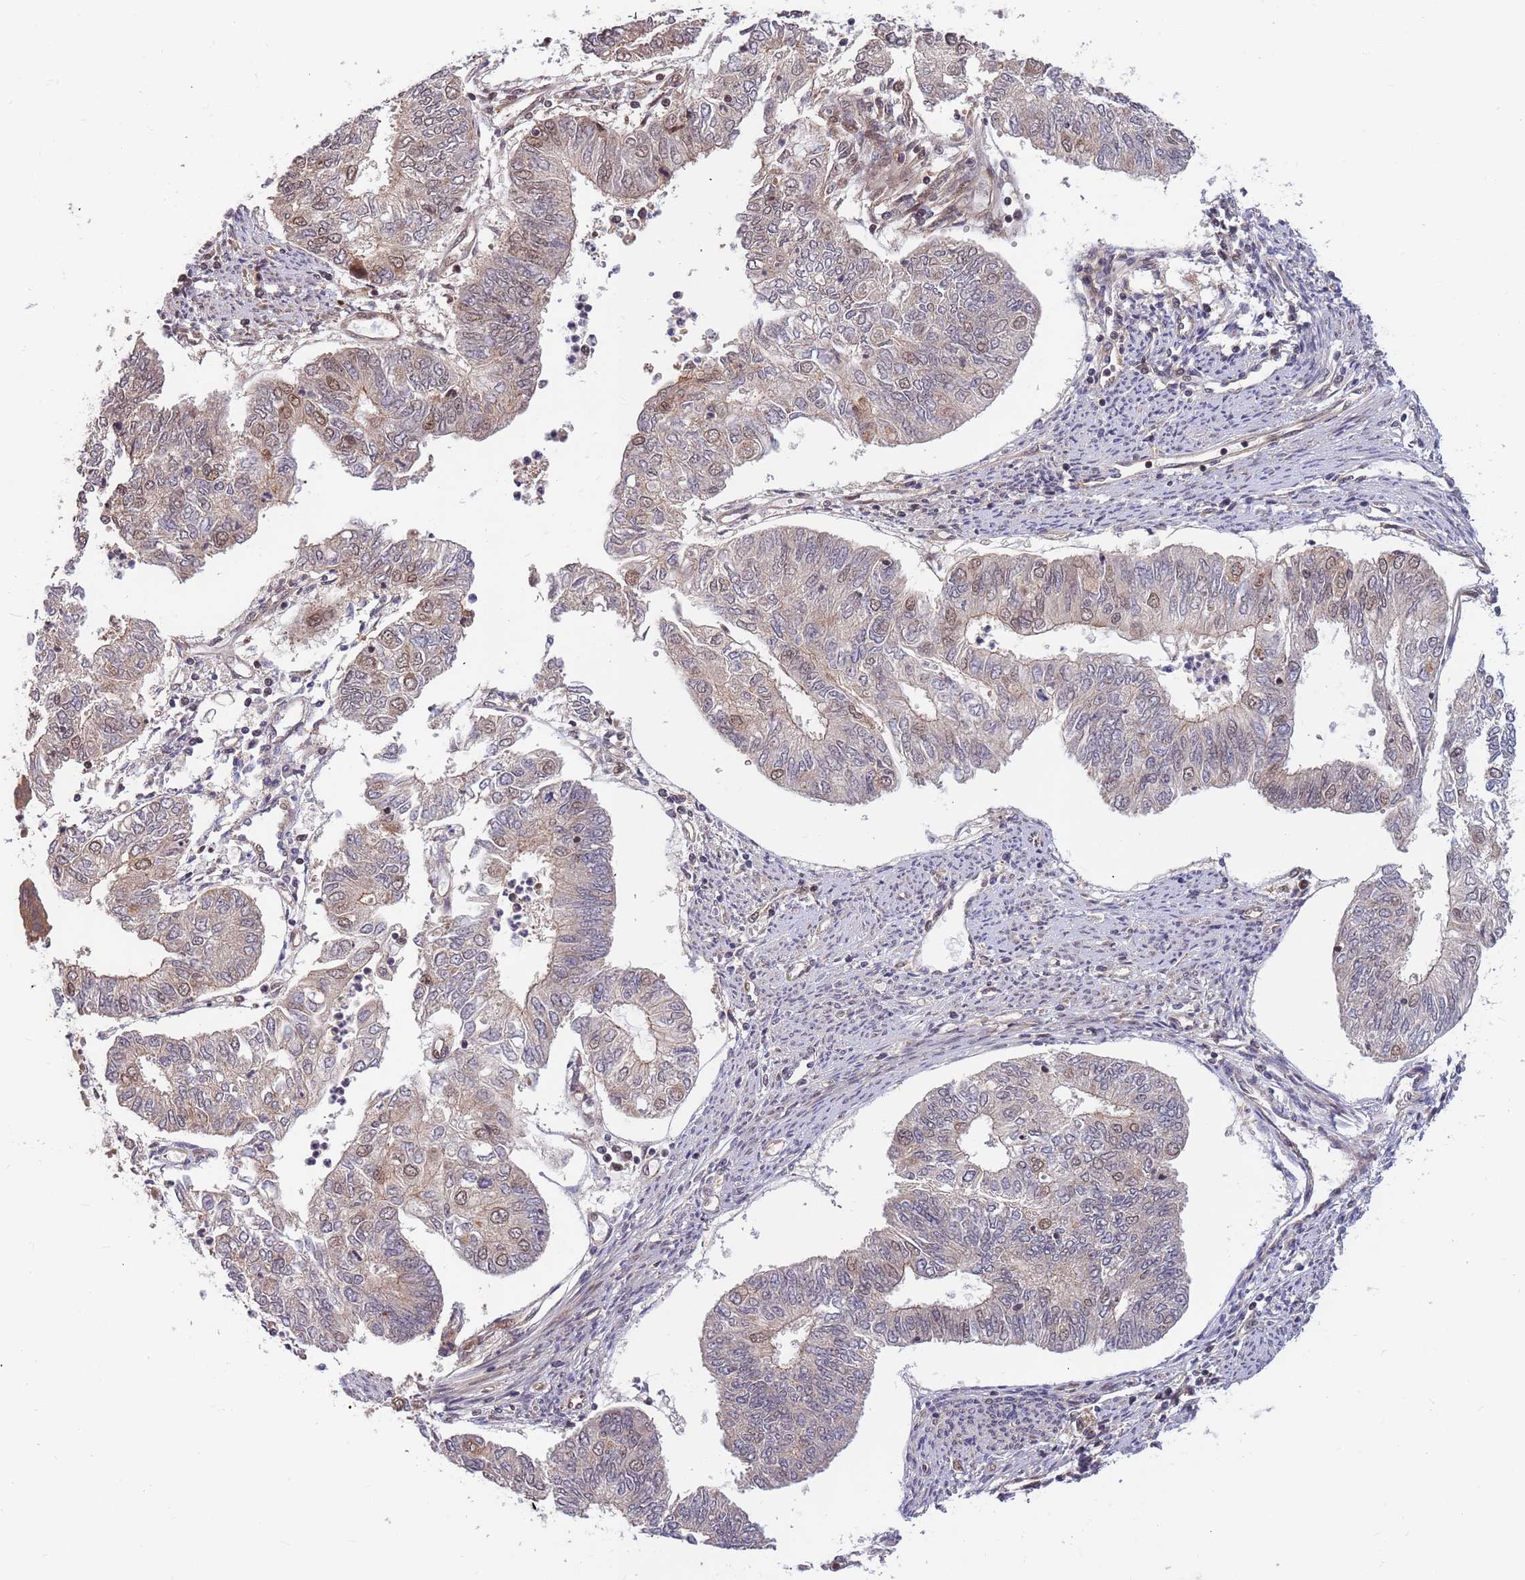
{"staining": {"intensity": "weak", "quantity": "<25%", "location": "nuclear"}, "tissue": "endometrial cancer", "cell_type": "Tumor cells", "image_type": "cancer", "snomed": [{"axis": "morphology", "description": "Adenocarcinoma, NOS"}, {"axis": "topography", "description": "Endometrium"}], "caption": "This is an IHC photomicrograph of endometrial adenocarcinoma. There is no staining in tumor cells.", "gene": "HAUS3", "patient": {"sex": "female", "age": 68}}